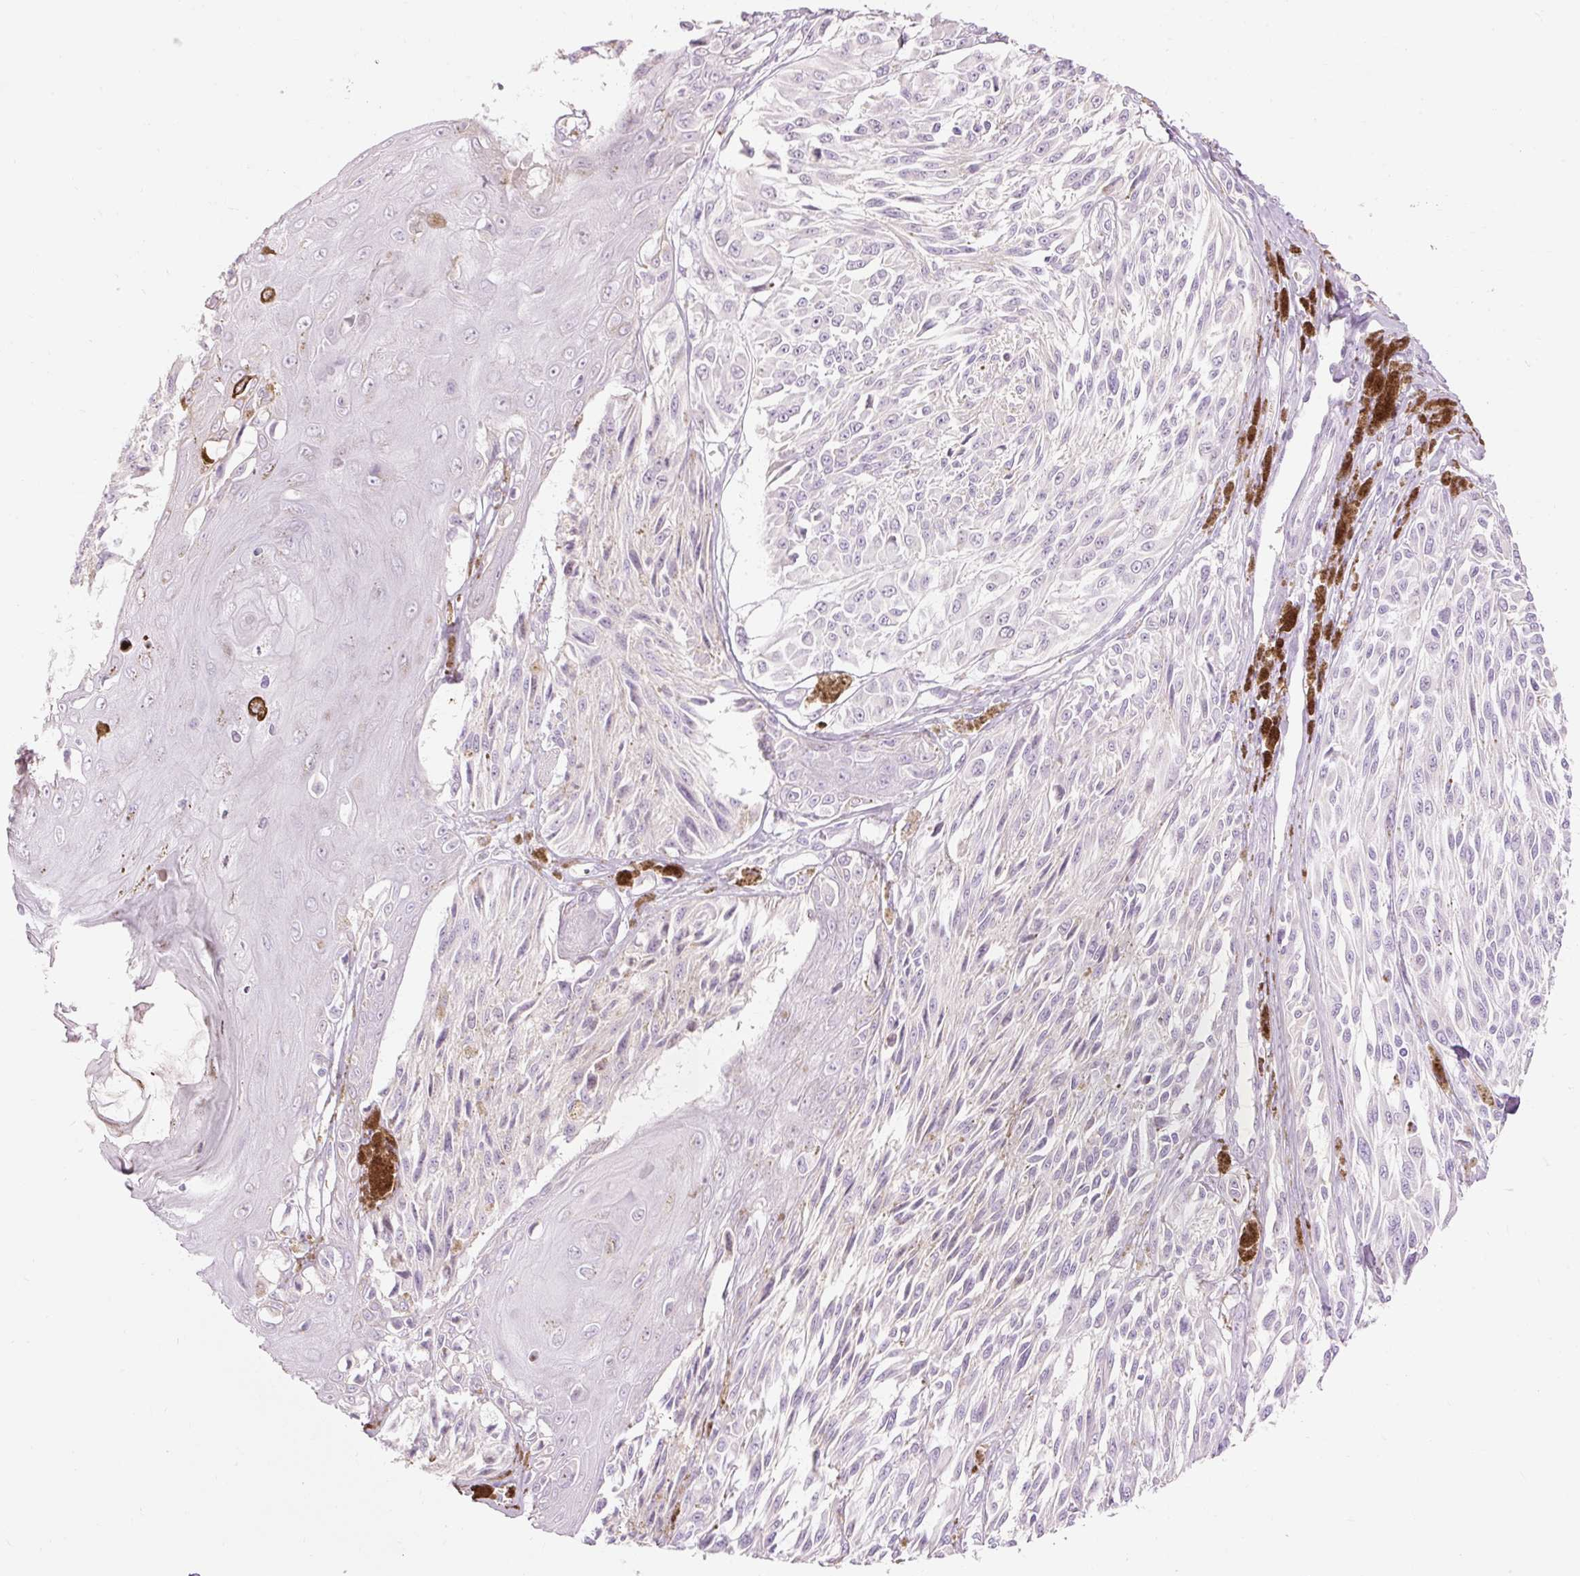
{"staining": {"intensity": "negative", "quantity": "none", "location": "none"}, "tissue": "melanoma", "cell_type": "Tumor cells", "image_type": "cancer", "snomed": [{"axis": "morphology", "description": "Malignant melanoma, NOS"}, {"axis": "topography", "description": "Skin"}], "caption": "Immunohistochemistry histopathology image of neoplastic tissue: human malignant melanoma stained with DAB (3,3'-diaminobenzidine) demonstrates no significant protein positivity in tumor cells.", "gene": "DHRS11", "patient": {"sex": "male", "age": 94}}